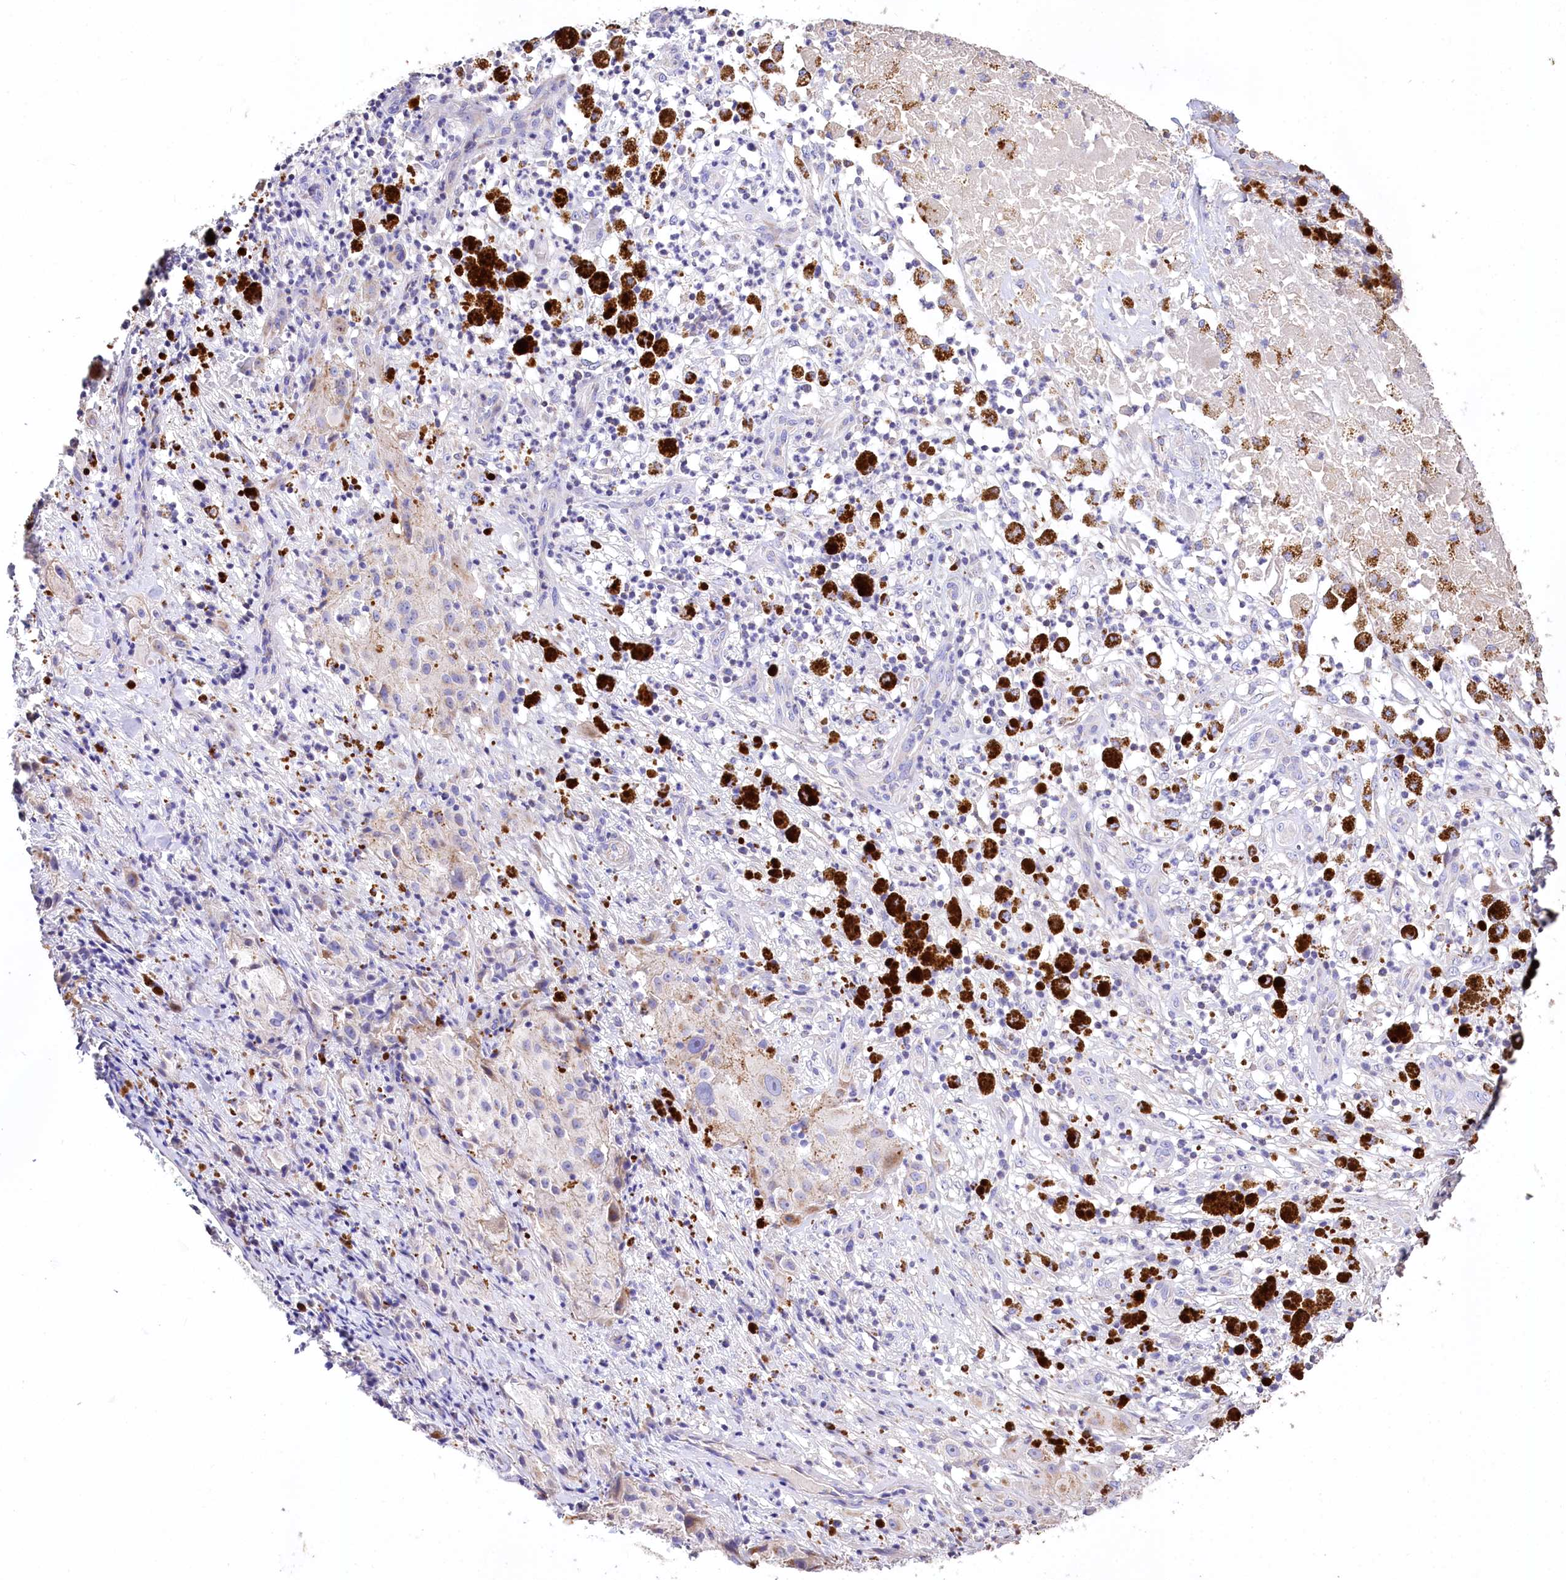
{"staining": {"intensity": "weak", "quantity": "<25%", "location": "cytoplasmic/membranous"}, "tissue": "melanoma", "cell_type": "Tumor cells", "image_type": "cancer", "snomed": [{"axis": "morphology", "description": "Necrosis, NOS"}, {"axis": "morphology", "description": "Malignant melanoma, NOS"}, {"axis": "topography", "description": "Skin"}], "caption": "IHC image of human melanoma stained for a protein (brown), which shows no staining in tumor cells. (DAB IHC, high magnification).", "gene": "PTER", "patient": {"sex": "female", "age": 87}}